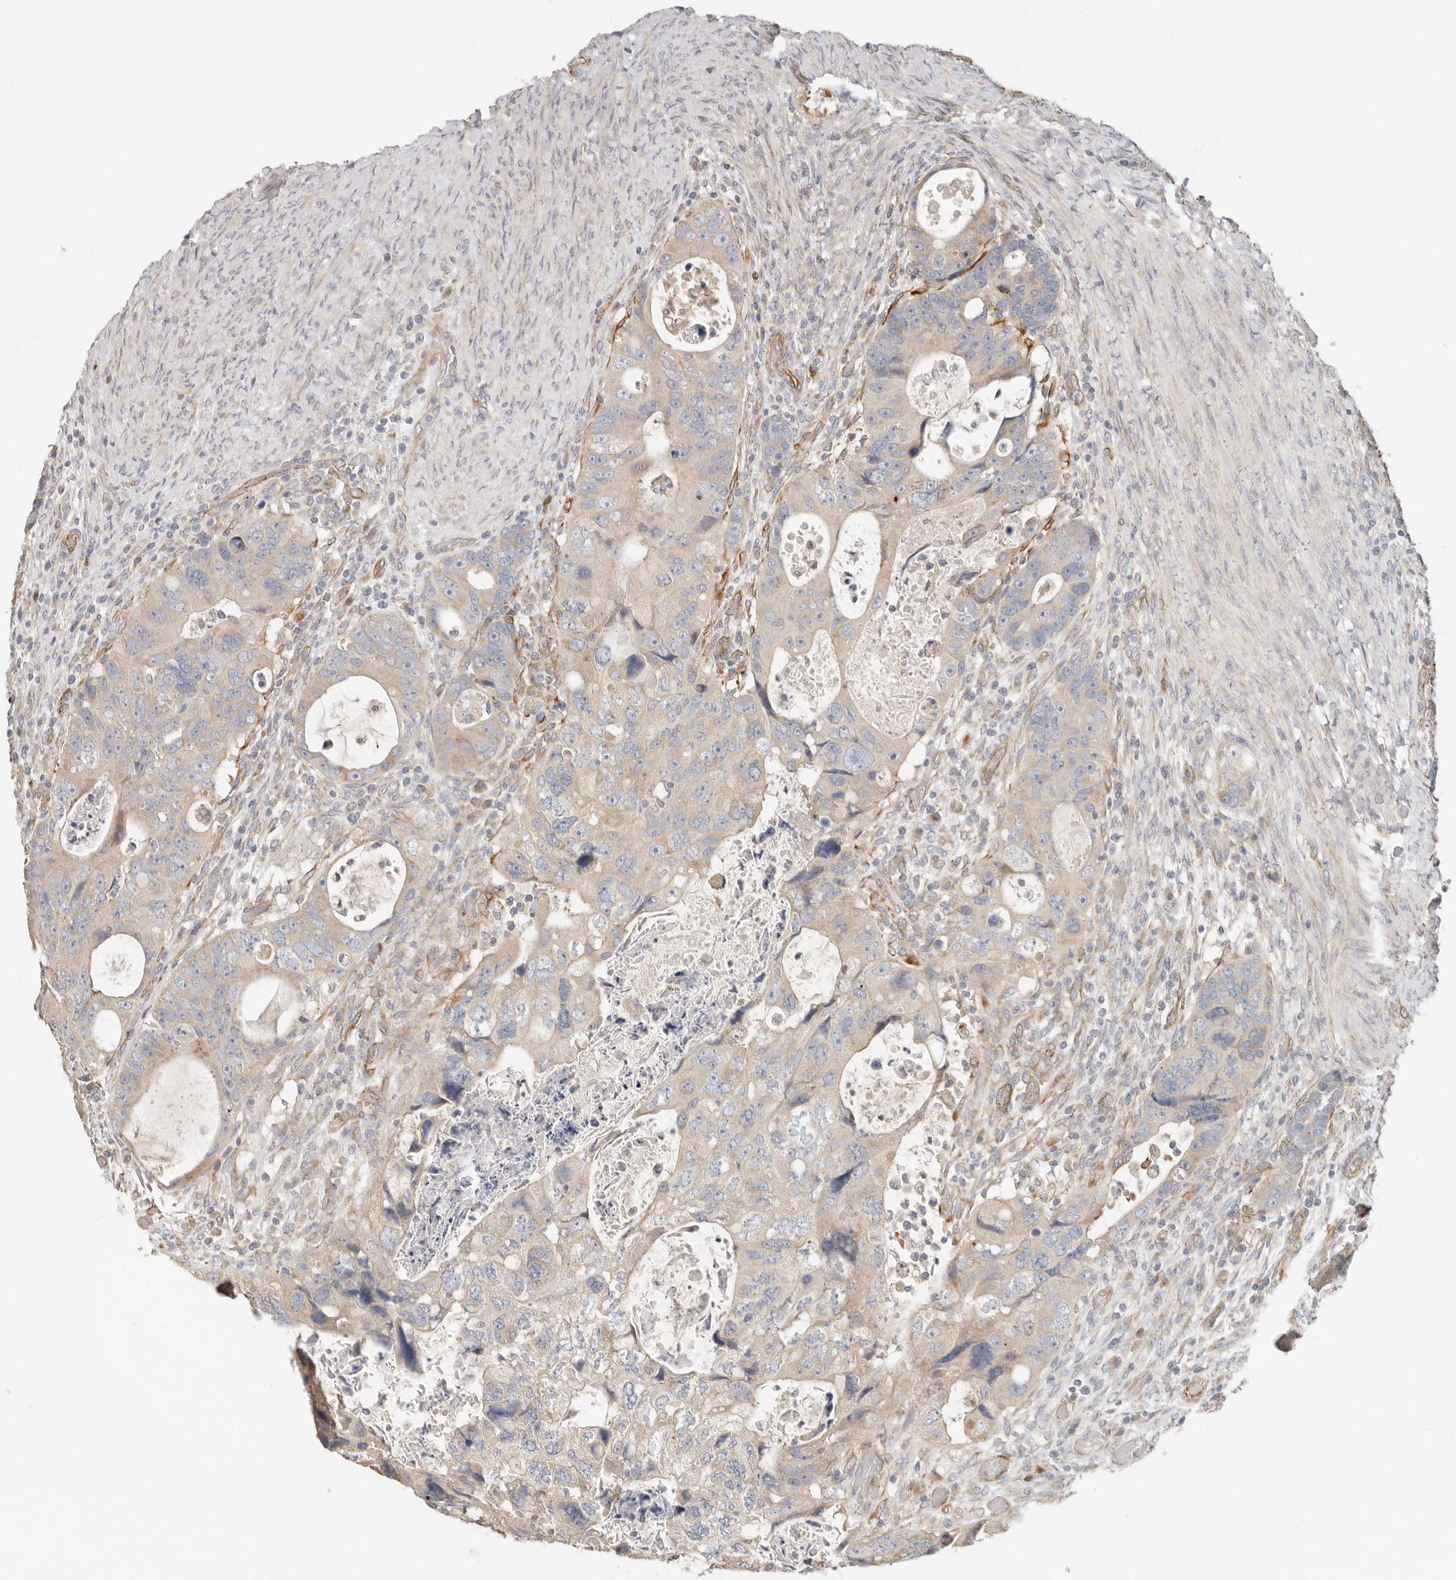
{"staining": {"intensity": "weak", "quantity": "<25%", "location": "cytoplasmic/membranous"}, "tissue": "colorectal cancer", "cell_type": "Tumor cells", "image_type": "cancer", "snomed": [{"axis": "morphology", "description": "Adenocarcinoma, NOS"}, {"axis": "topography", "description": "Rectum"}], "caption": "Tumor cells show no significant positivity in colorectal cancer.", "gene": "SPRING1", "patient": {"sex": "male", "age": 59}}